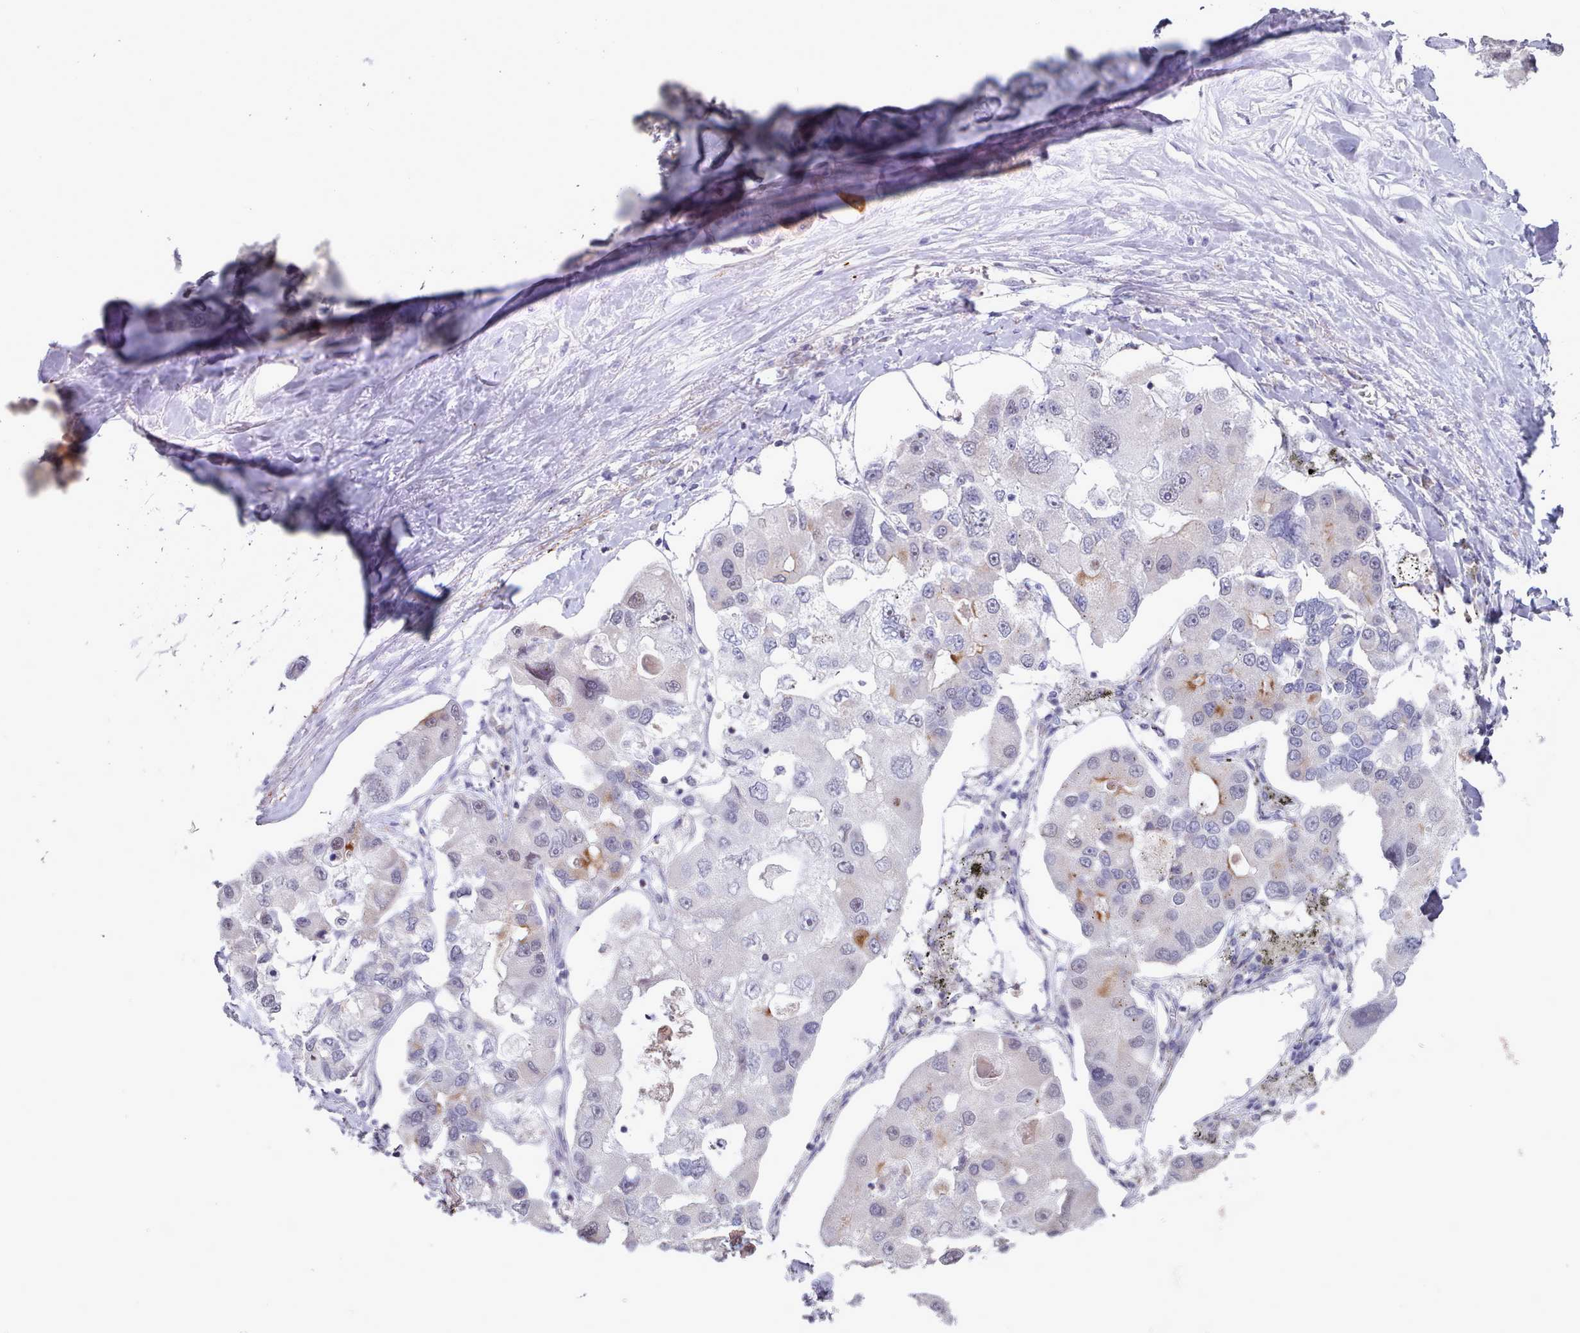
{"staining": {"intensity": "moderate", "quantity": "<25%", "location": "cytoplasmic/membranous"}, "tissue": "lung cancer", "cell_type": "Tumor cells", "image_type": "cancer", "snomed": [{"axis": "morphology", "description": "Adenocarcinoma, NOS"}, {"axis": "topography", "description": "Lung"}], "caption": "DAB immunohistochemical staining of human adenocarcinoma (lung) exhibits moderate cytoplasmic/membranous protein staining in about <25% of tumor cells.", "gene": "TRARG1", "patient": {"sex": "female", "age": 54}}